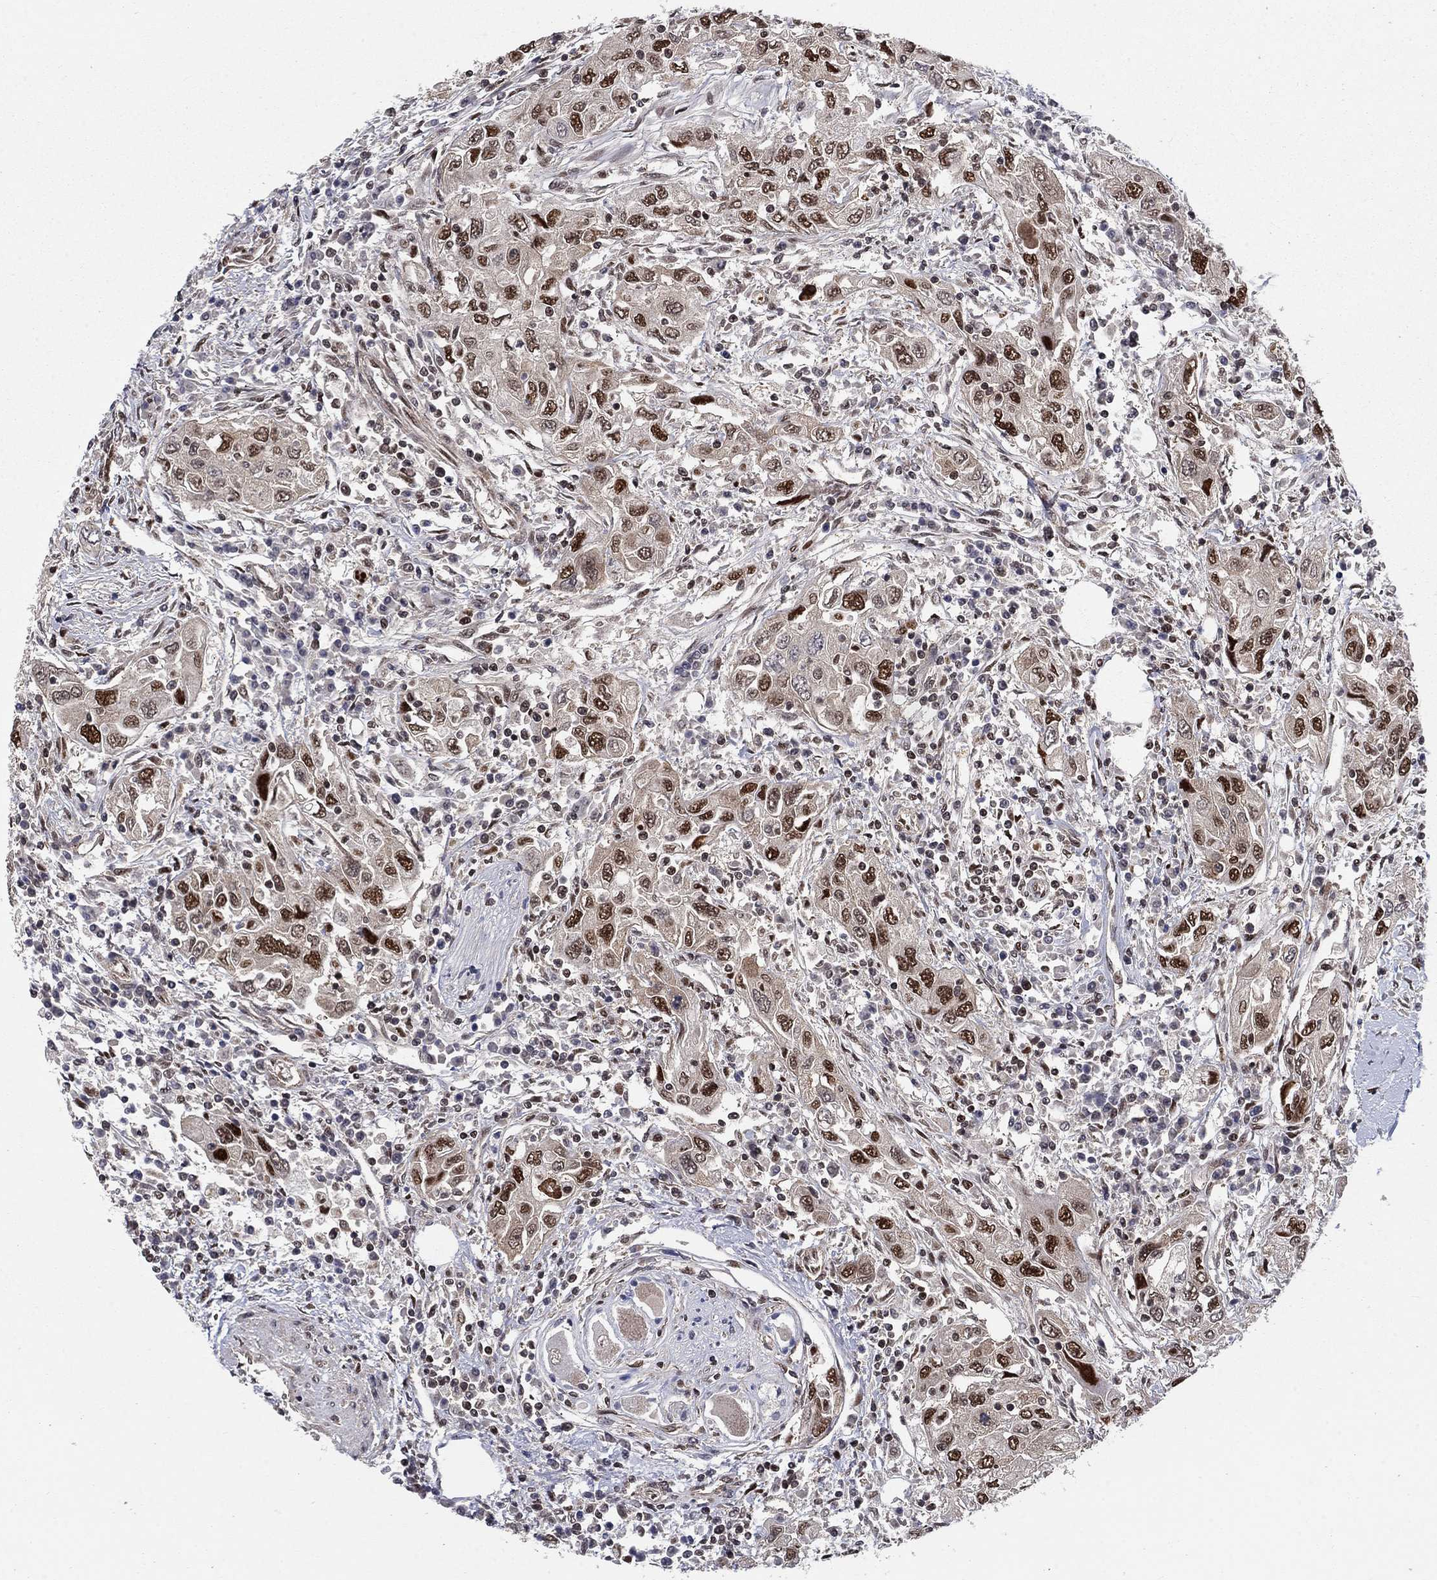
{"staining": {"intensity": "strong", "quantity": "25%-75%", "location": "nuclear"}, "tissue": "urothelial cancer", "cell_type": "Tumor cells", "image_type": "cancer", "snomed": [{"axis": "morphology", "description": "Urothelial carcinoma, High grade"}, {"axis": "topography", "description": "Urinary bladder"}], "caption": "Tumor cells exhibit strong nuclear positivity in approximately 25%-75% of cells in high-grade urothelial carcinoma. (DAB IHC with brightfield microscopy, high magnification).", "gene": "RPRD1B", "patient": {"sex": "male", "age": 76}}